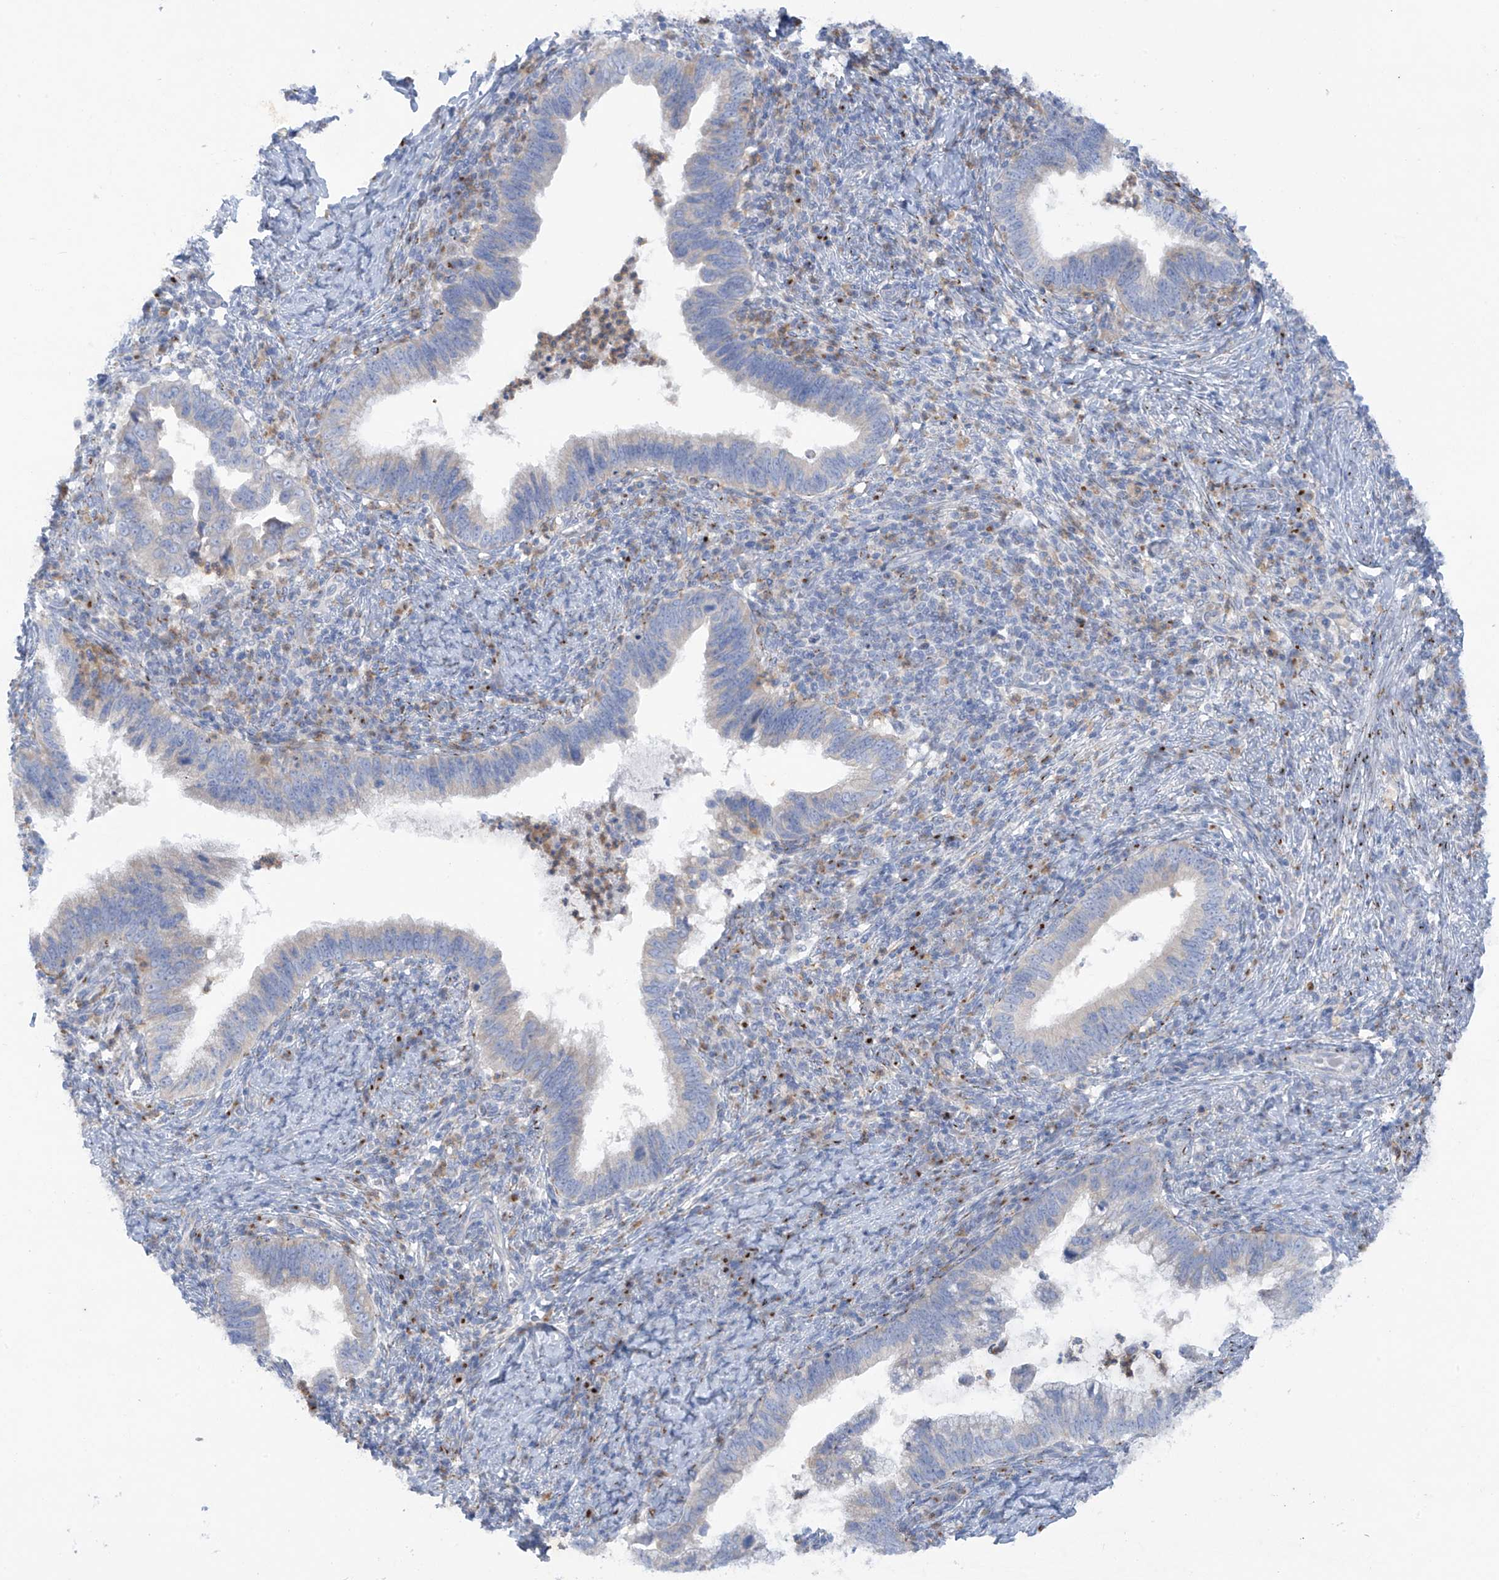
{"staining": {"intensity": "negative", "quantity": "none", "location": "none"}, "tissue": "cervical cancer", "cell_type": "Tumor cells", "image_type": "cancer", "snomed": [{"axis": "morphology", "description": "Adenocarcinoma, NOS"}, {"axis": "topography", "description": "Cervix"}], "caption": "Immunohistochemical staining of human adenocarcinoma (cervical) demonstrates no significant expression in tumor cells.", "gene": "TRMT2B", "patient": {"sex": "female", "age": 36}}